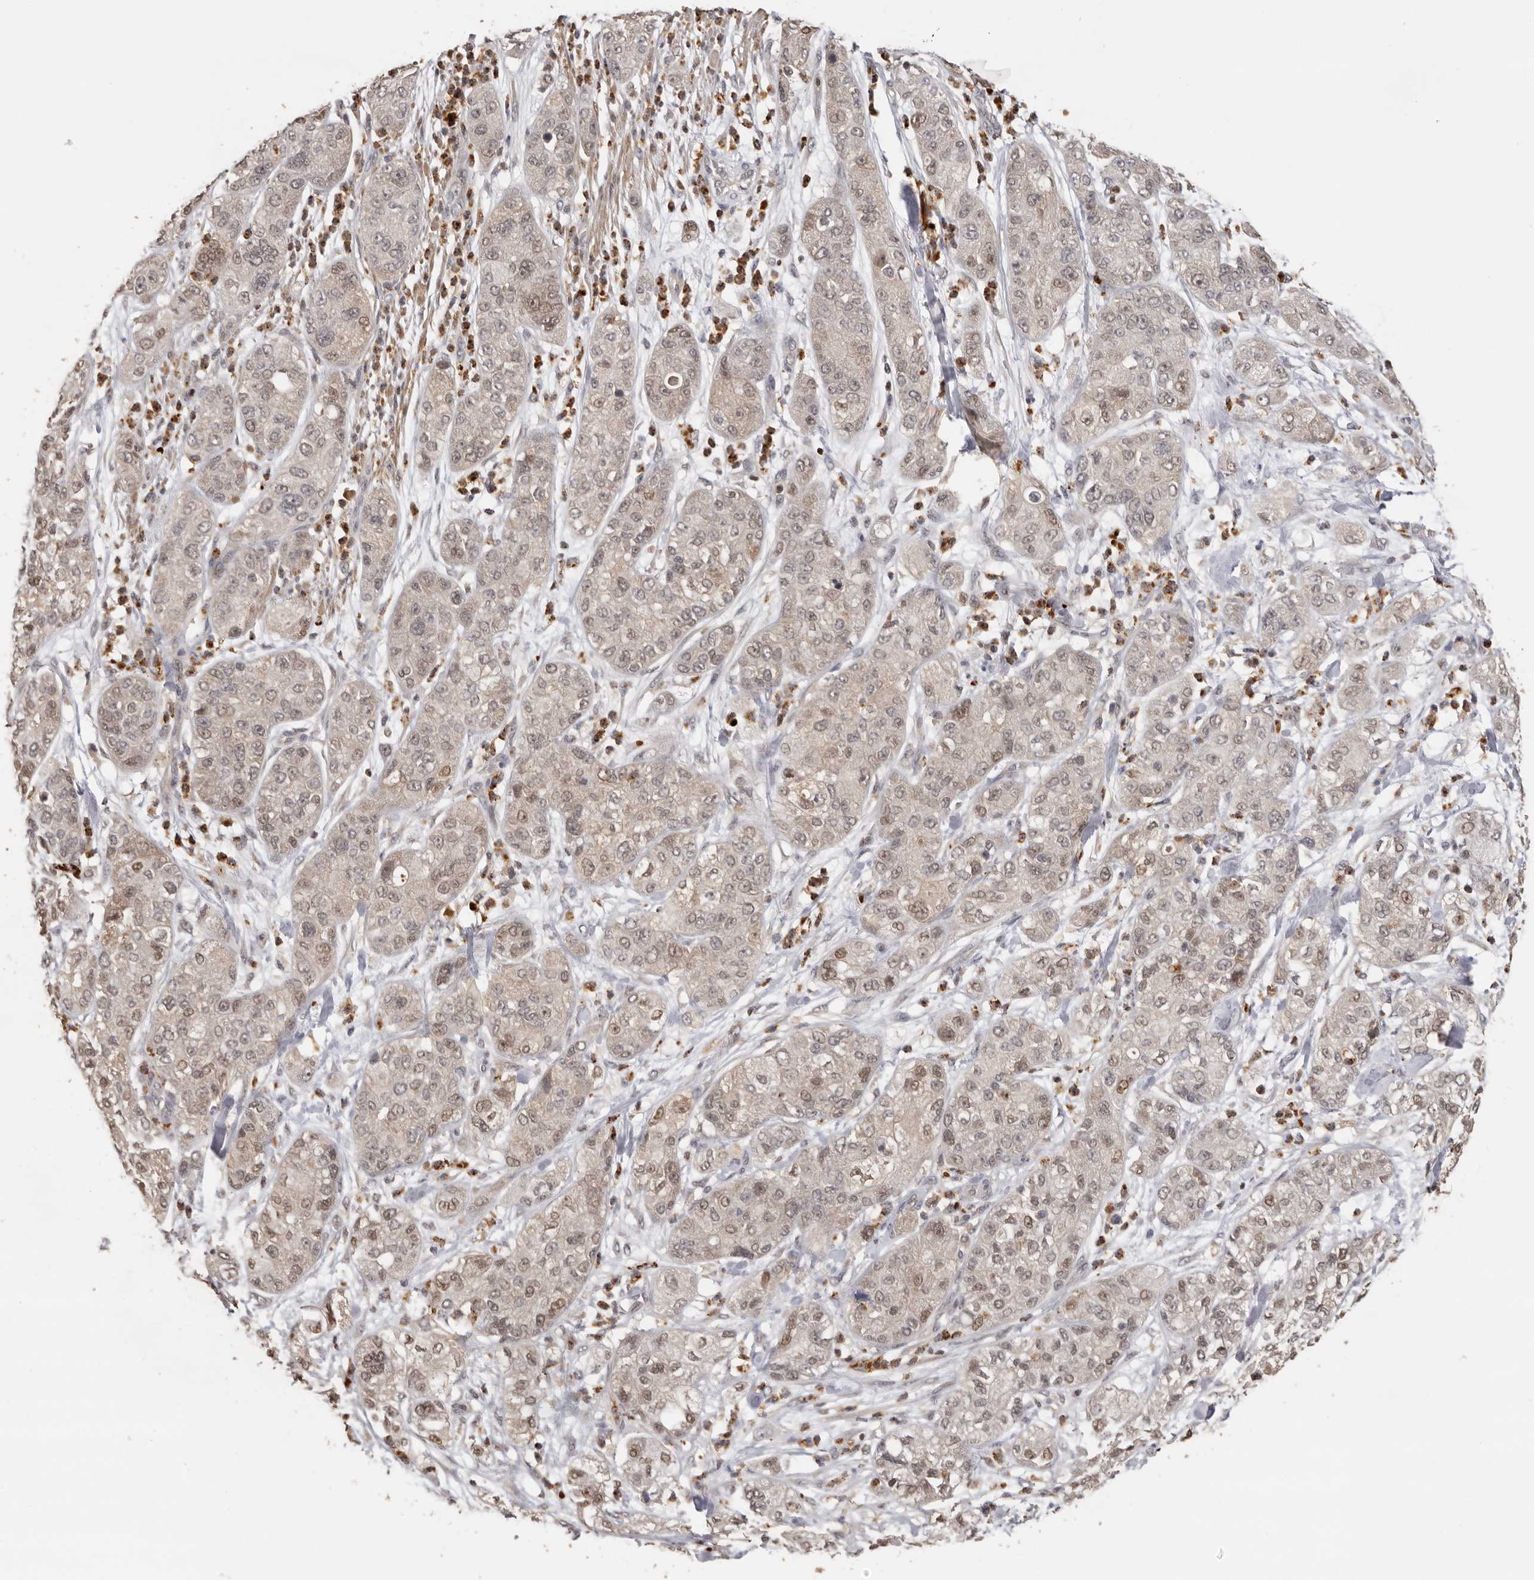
{"staining": {"intensity": "weak", "quantity": ">75%", "location": "nuclear"}, "tissue": "pancreatic cancer", "cell_type": "Tumor cells", "image_type": "cancer", "snomed": [{"axis": "morphology", "description": "Adenocarcinoma, NOS"}, {"axis": "topography", "description": "Pancreas"}], "caption": "The image shows a brown stain indicating the presence of a protein in the nuclear of tumor cells in pancreatic cancer (adenocarcinoma).", "gene": "KIF2B", "patient": {"sex": "female", "age": 78}}